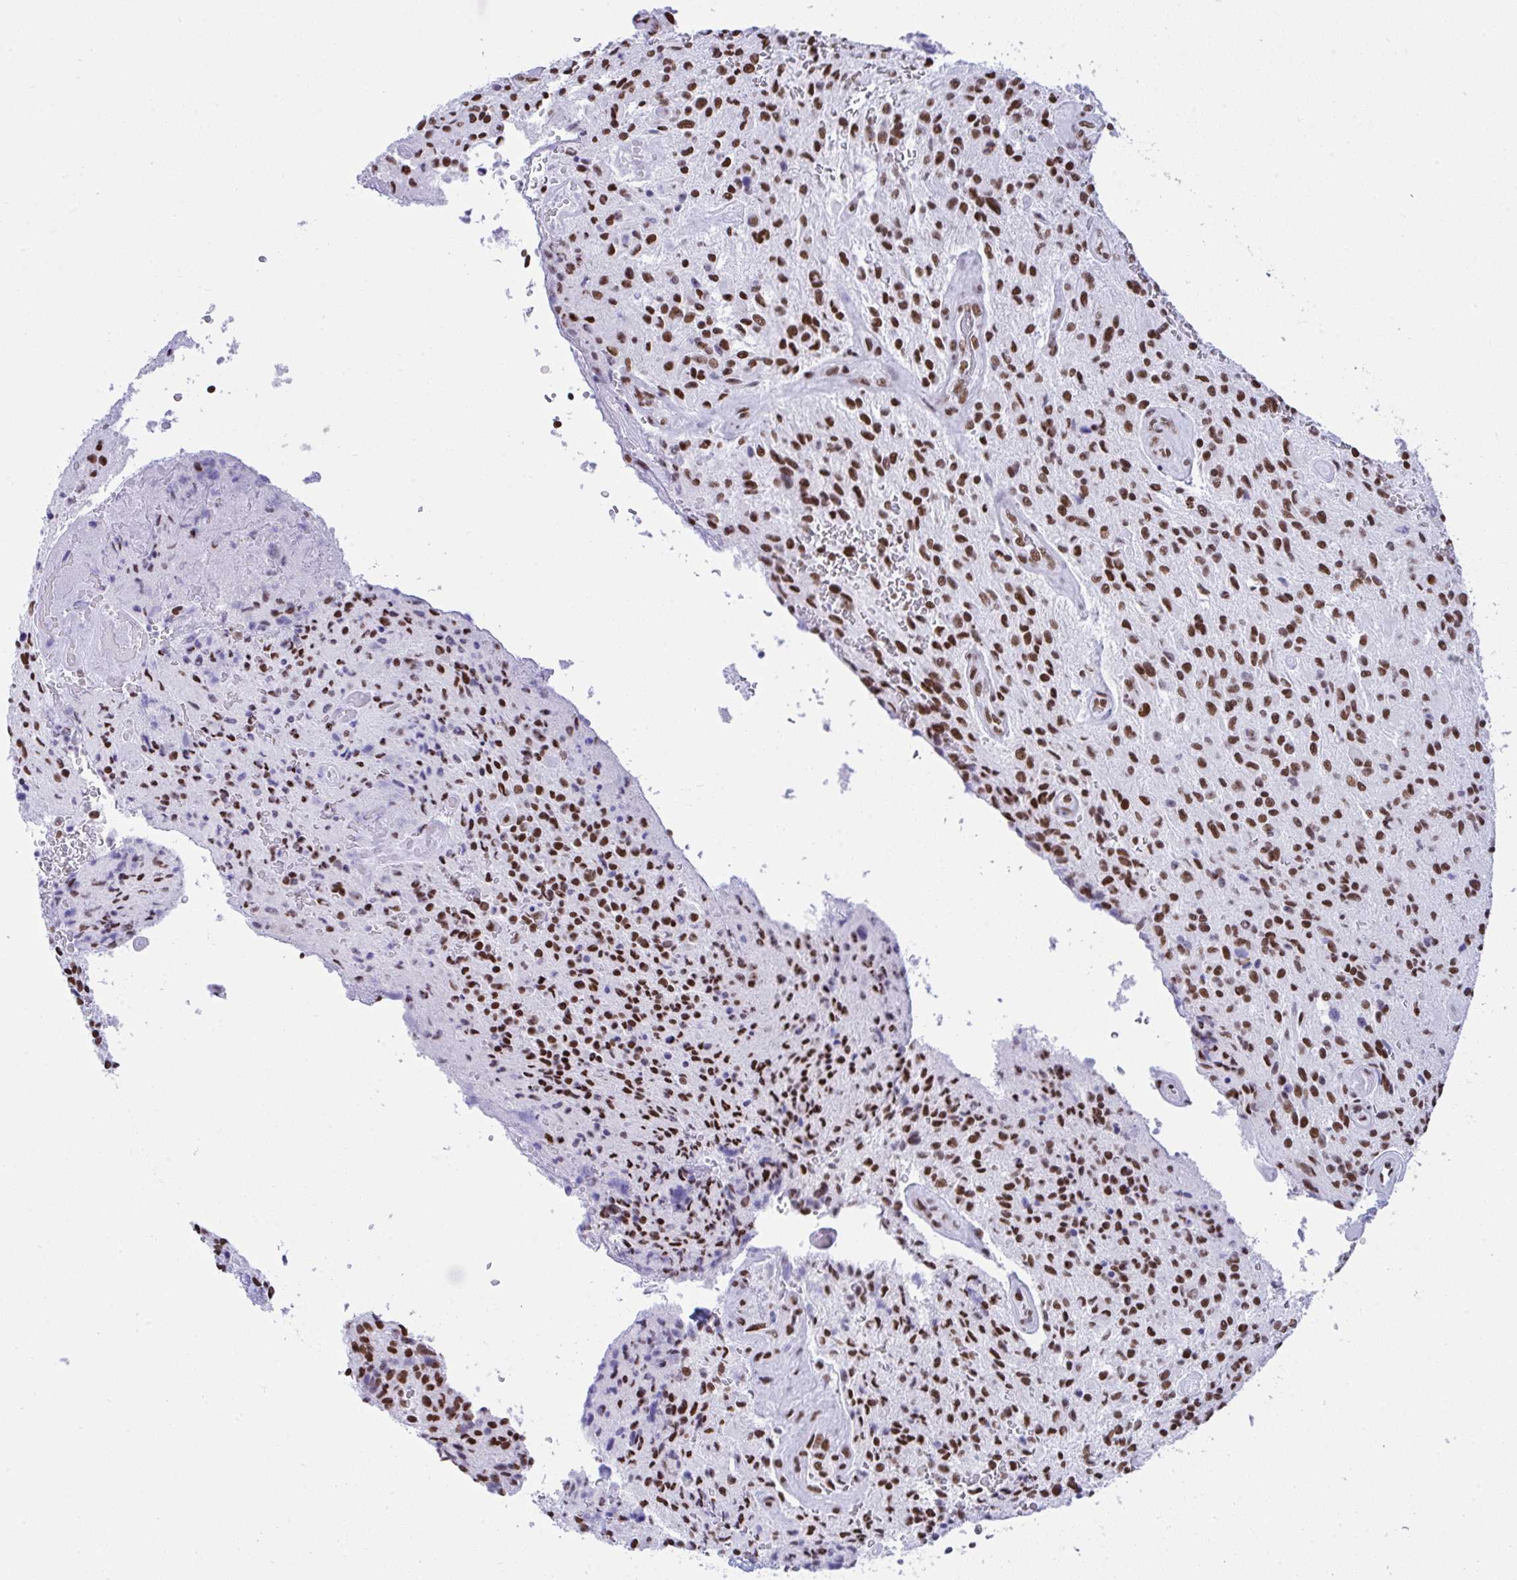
{"staining": {"intensity": "strong", "quantity": ">75%", "location": "nuclear"}, "tissue": "glioma", "cell_type": "Tumor cells", "image_type": "cancer", "snomed": [{"axis": "morphology", "description": "Normal tissue, NOS"}, {"axis": "morphology", "description": "Glioma, malignant, High grade"}, {"axis": "topography", "description": "Cerebral cortex"}], "caption": "Malignant high-grade glioma stained with DAB (3,3'-diaminobenzidine) immunohistochemistry (IHC) demonstrates high levels of strong nuclear positivity in about >75% of tumor cells. (DAB = brown stain, brightfield microscopy at high magnification).", "gene": "DDX52", "patient": {"sex": "male", "age": 56}}